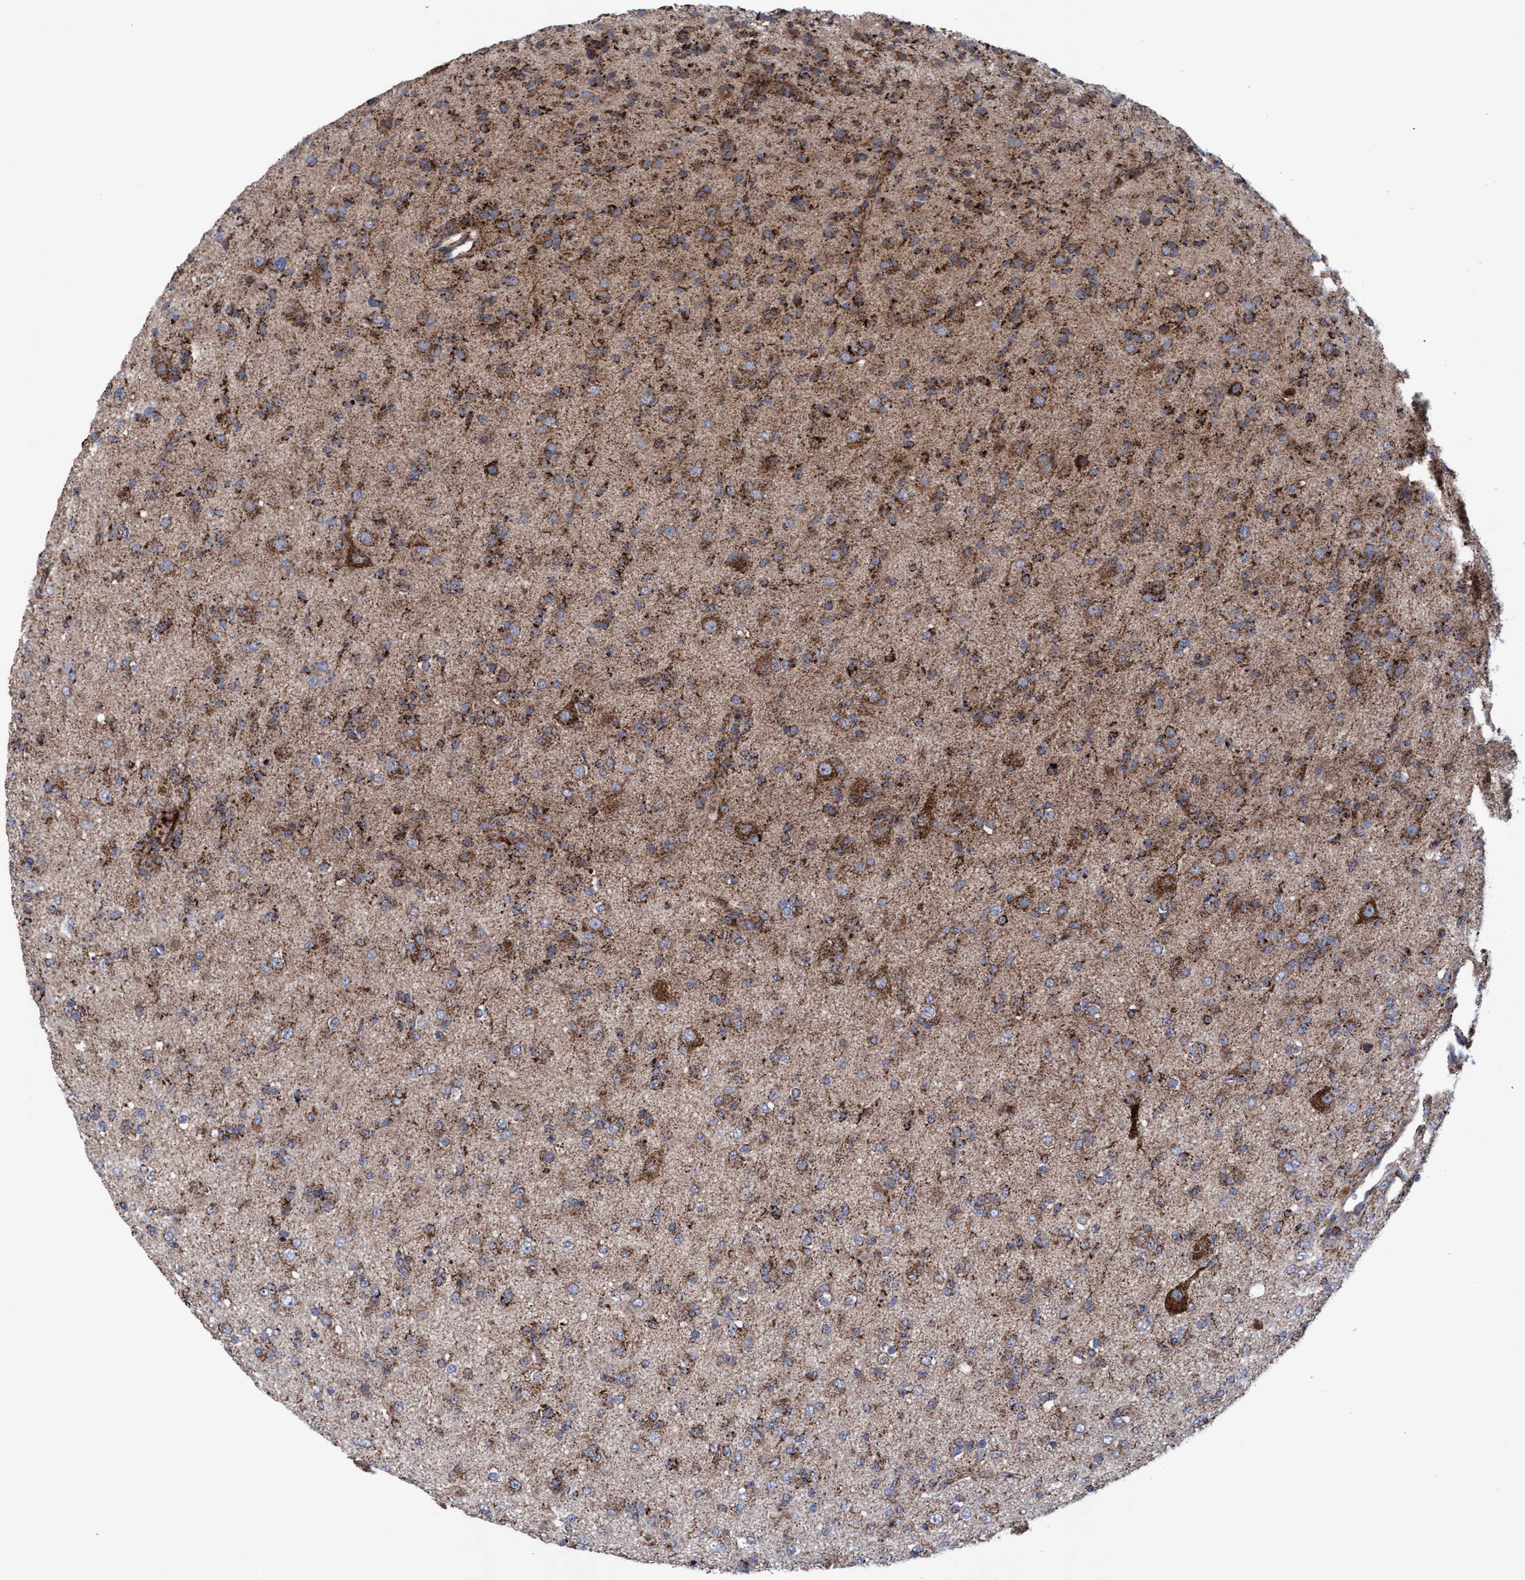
{"staining": {"intensity": "moderate", "quantity": ">75%", "location": "cytoplasmic/membranous"}, "tissue": "glioma", "cell_type": "Tumor cells", "image_type": "cancer", "snomed": [{"axis": "morphology", "description": "Glioma, malignant, Low grade"}, {"axis": "topography", "description": "Brain"}], "caption": "High-magnification brightfield microscopy of glioma stained with DAB (brown) and counterstained with hematoxylin (blue). tumor cells exhibit moderate cytoplasmic/membranous expression is identified in approximately>75% of cells. (IHC, brightfield microscopy, high magnification).", "gene": "MRPL38", "patient": {"sex": "male", "age": 65}}